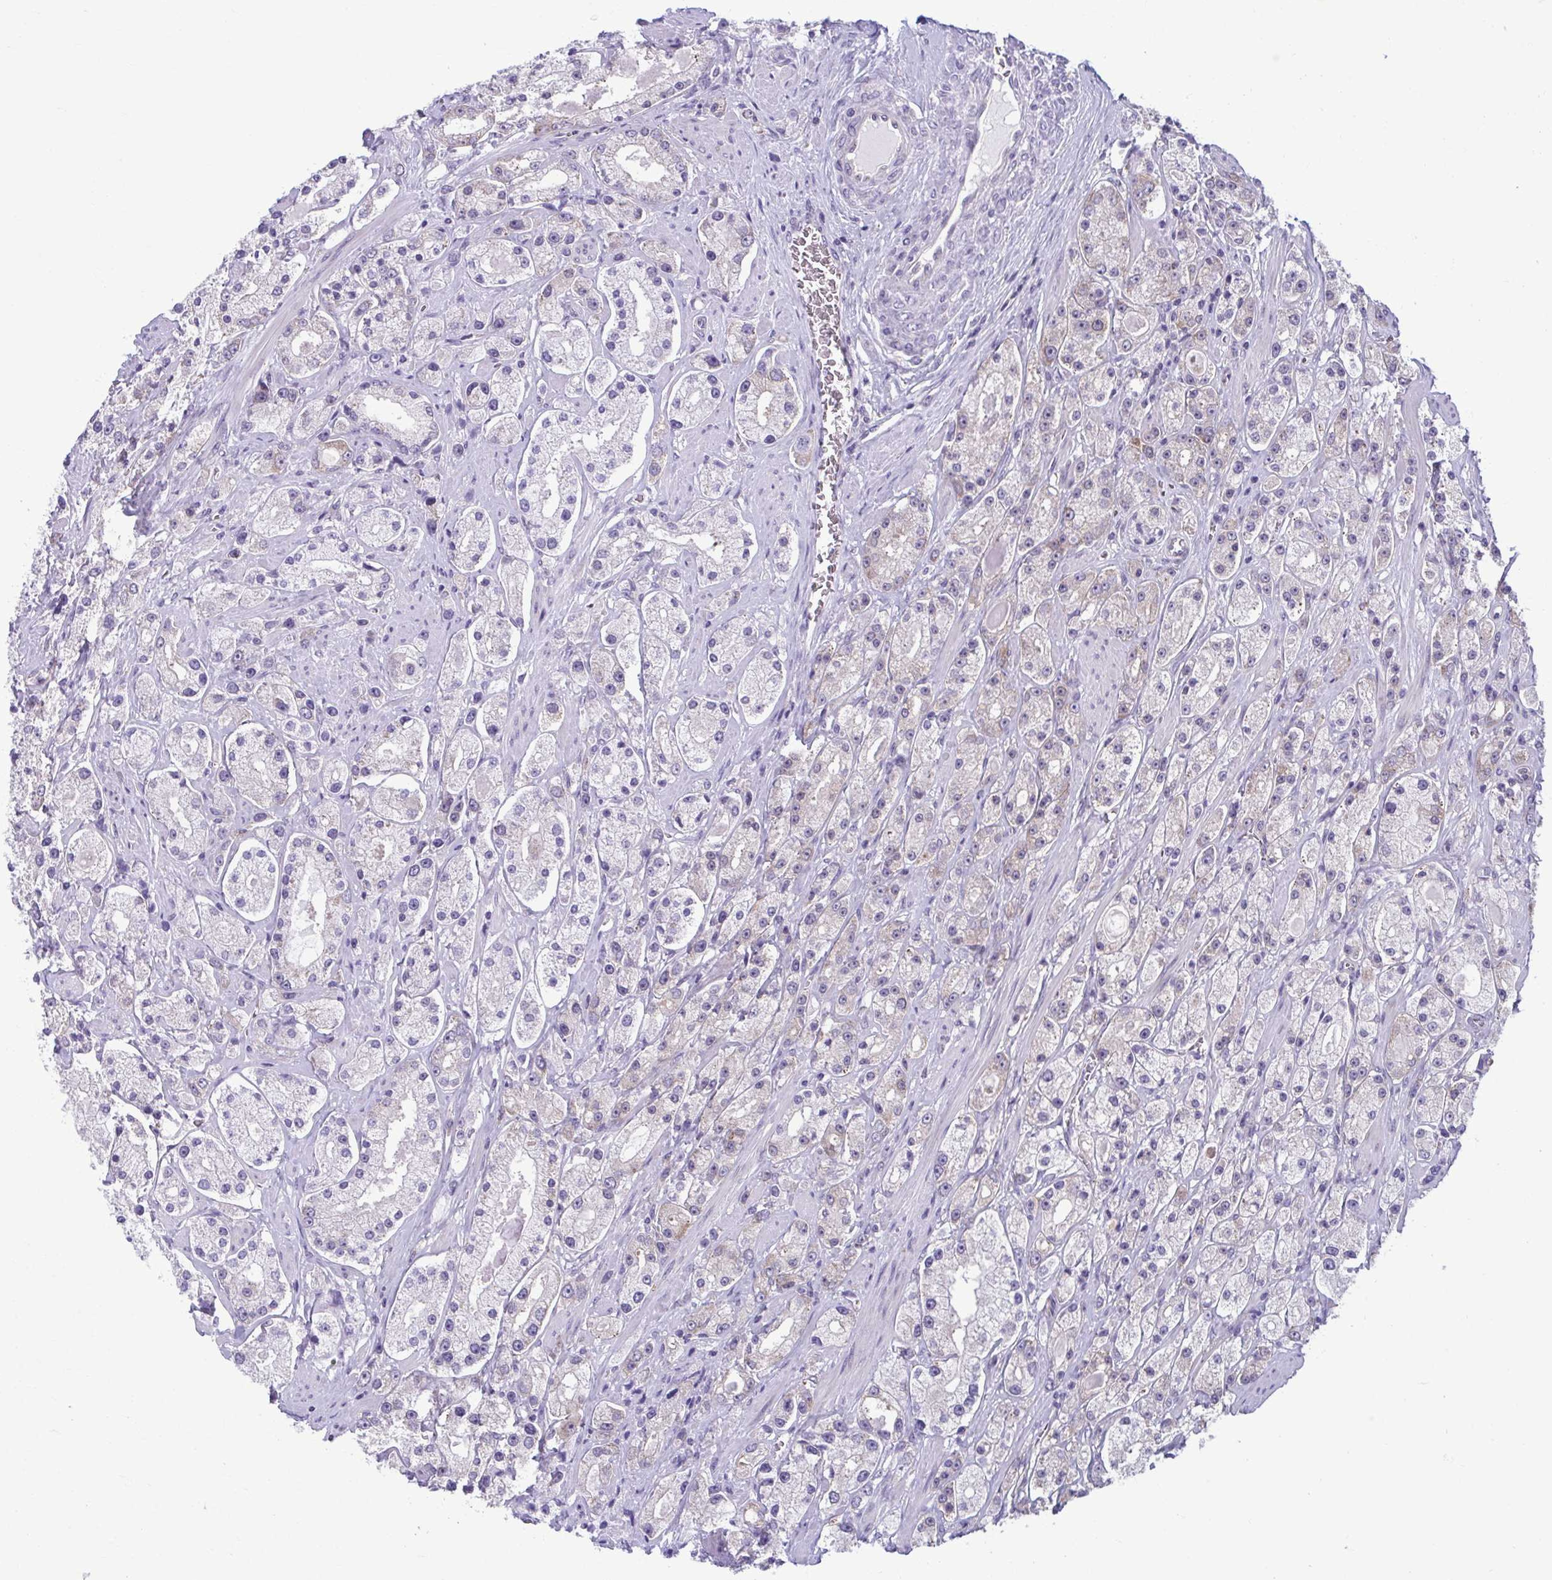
{"staining": {"intensity": "negative", "quantity": "none", "location": "none"}, "tissue": "prostate cancer", "cell_type": "Tumor cells", "image_type": "cancer", "snomed": [{"axis": "morphology", "description": "Adenocarcinoma, High grade"}, {"axis": "topography", "description": "Prostate"}], "caption": "Tumor cells show no significant protein staining in prostate cancer.", "gene": "TMEM108", "patient": {"sex": "male", "age": 67}}